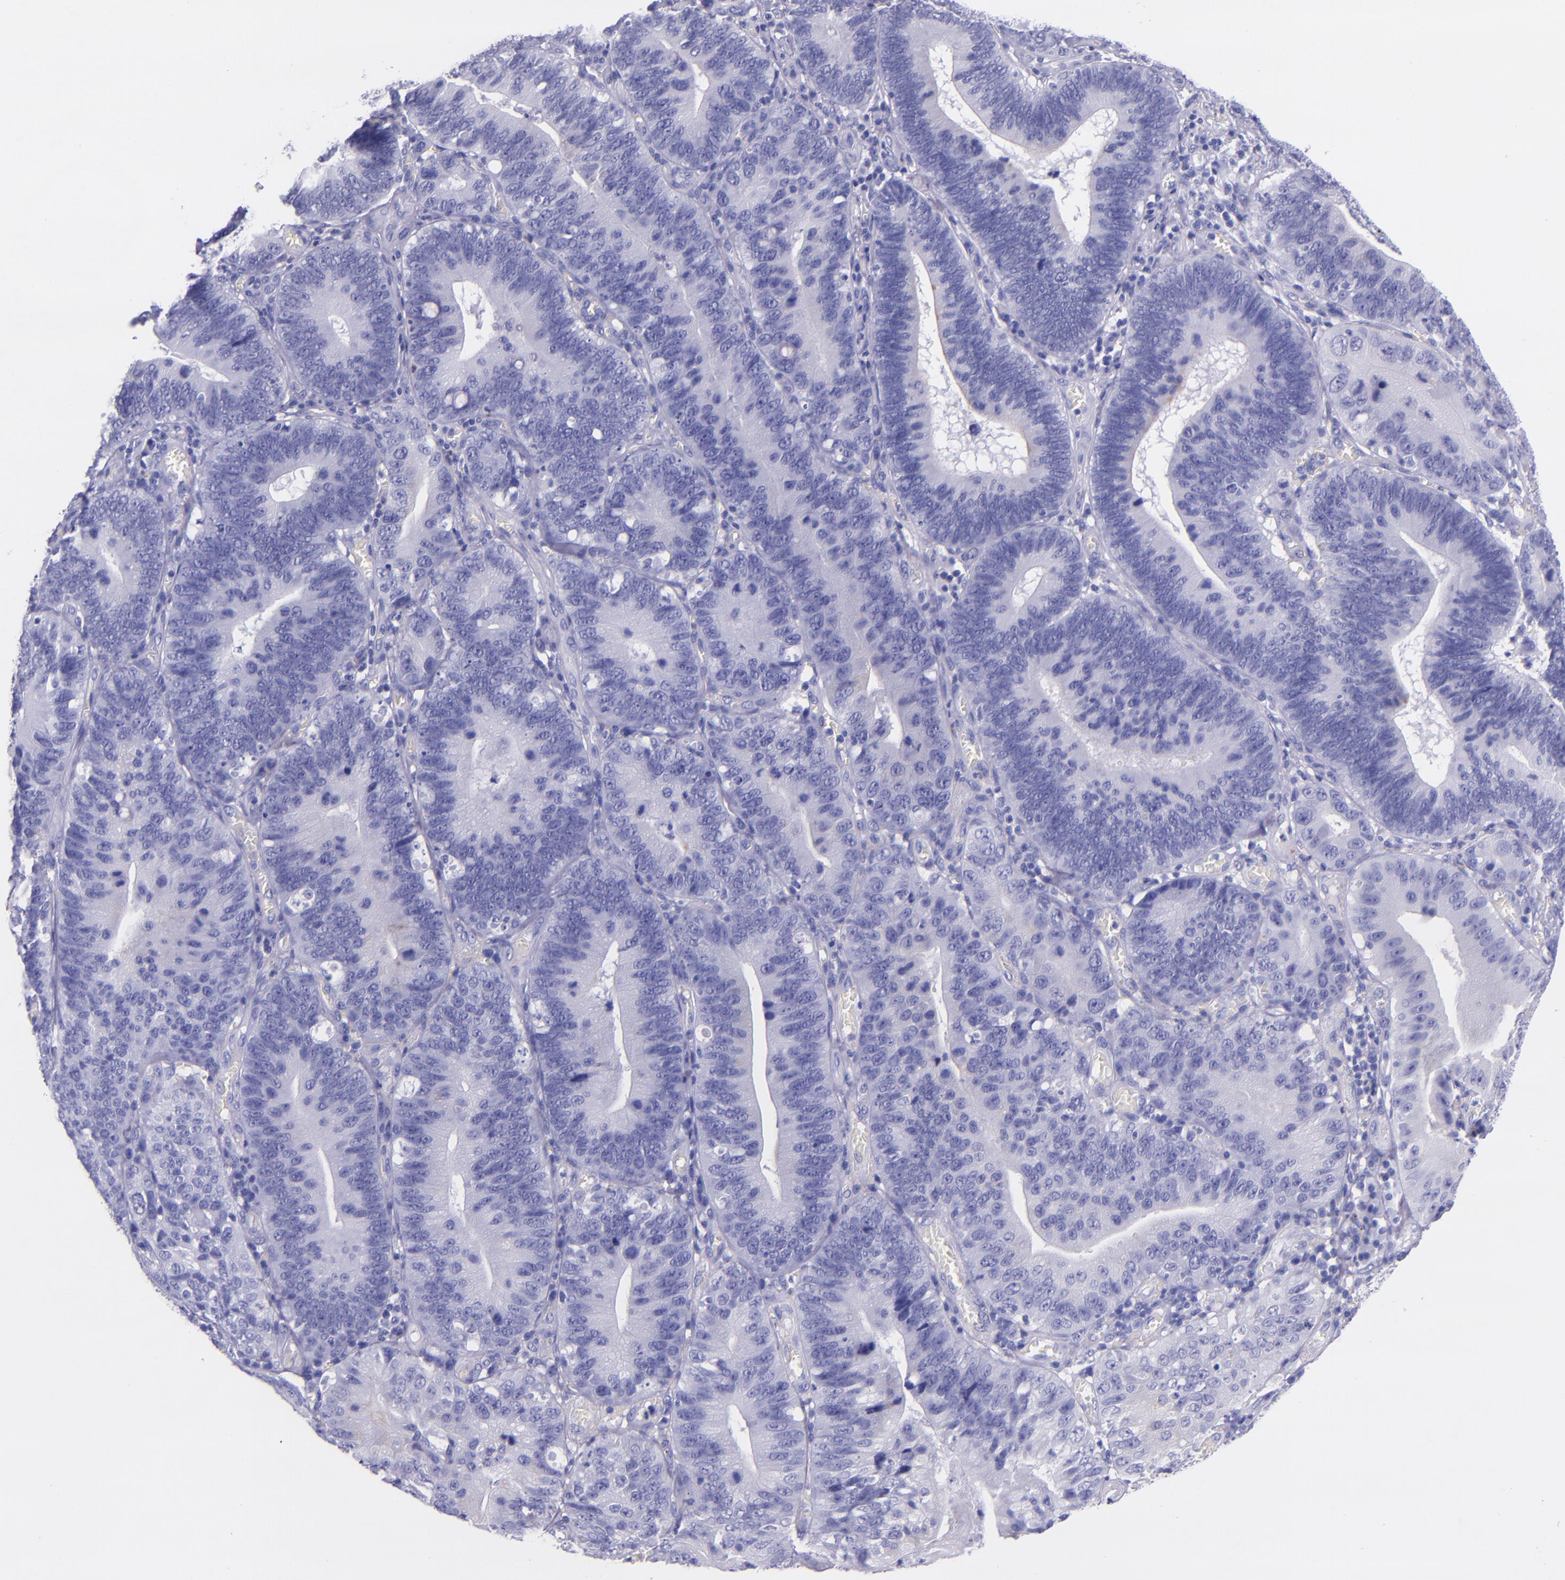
{"staining": {"intensity": "negative", "quantity": "none", "location": "none"}, "tissue": "stomach cancer", "cell_type": "Tumor cells", "image_type": "cancer", "snomed": [{"axis": "morphology", "description": "Adenocarcinoma, NOS"}, {"axis": "topography", "description": "Stomach"}, {"axis": "topography", "description": "Gastric cardia"}], "caption": "The IHC image has no significant staining in tumor cells of adenocarcinoma (stomach) tissue. The staining is performed using DAB (3,3'-diaminobenzidine) brown chromogen with nuclei counter-stained in using hematoxylin.", "gene": "SLPI", "patient": {"sex": "male", "age": 59}}